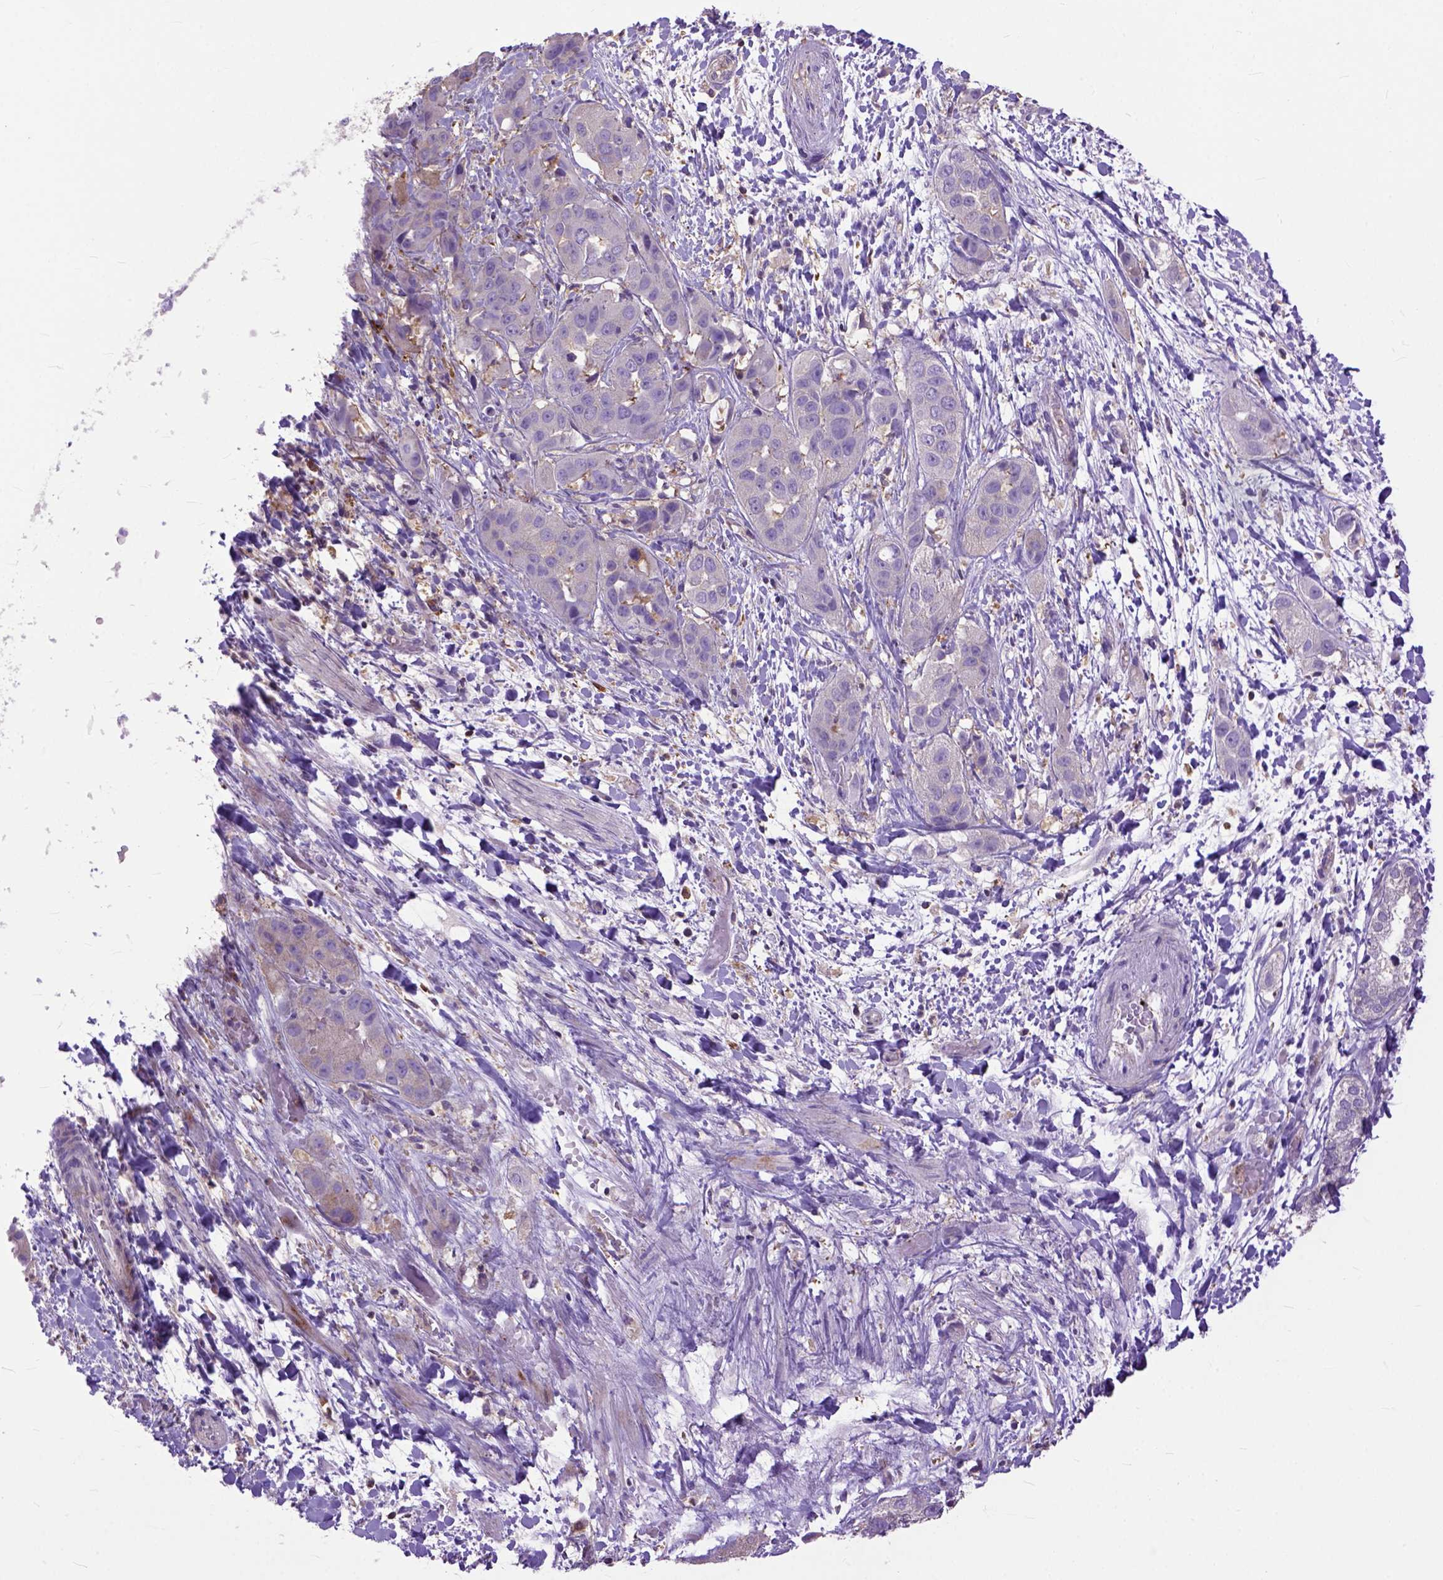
{"staining": {"intensity": "weak", "quantity": "<25%", "location": "cytoplasmic/membranous"}, "tissue": "liver cancer", "cell_type": "Tumor cells", "image_type": "cancer", "snomed": [{"axis": "morphology", "description": "Cholangiocarcinoma"}, {"axis": "topography", "description": "Liver"}], "caption": "Image shows no protein positivity in tumor cells of liver cancer (cholangiocarcinoma) tissue. Brightfield microscopy of immunohistochemistry stained with DAB (brown) and hematoxylin (blue), captured at high magnification.", "gene": "NAMPT", "patient": {"sex": "female", "age": 52}}